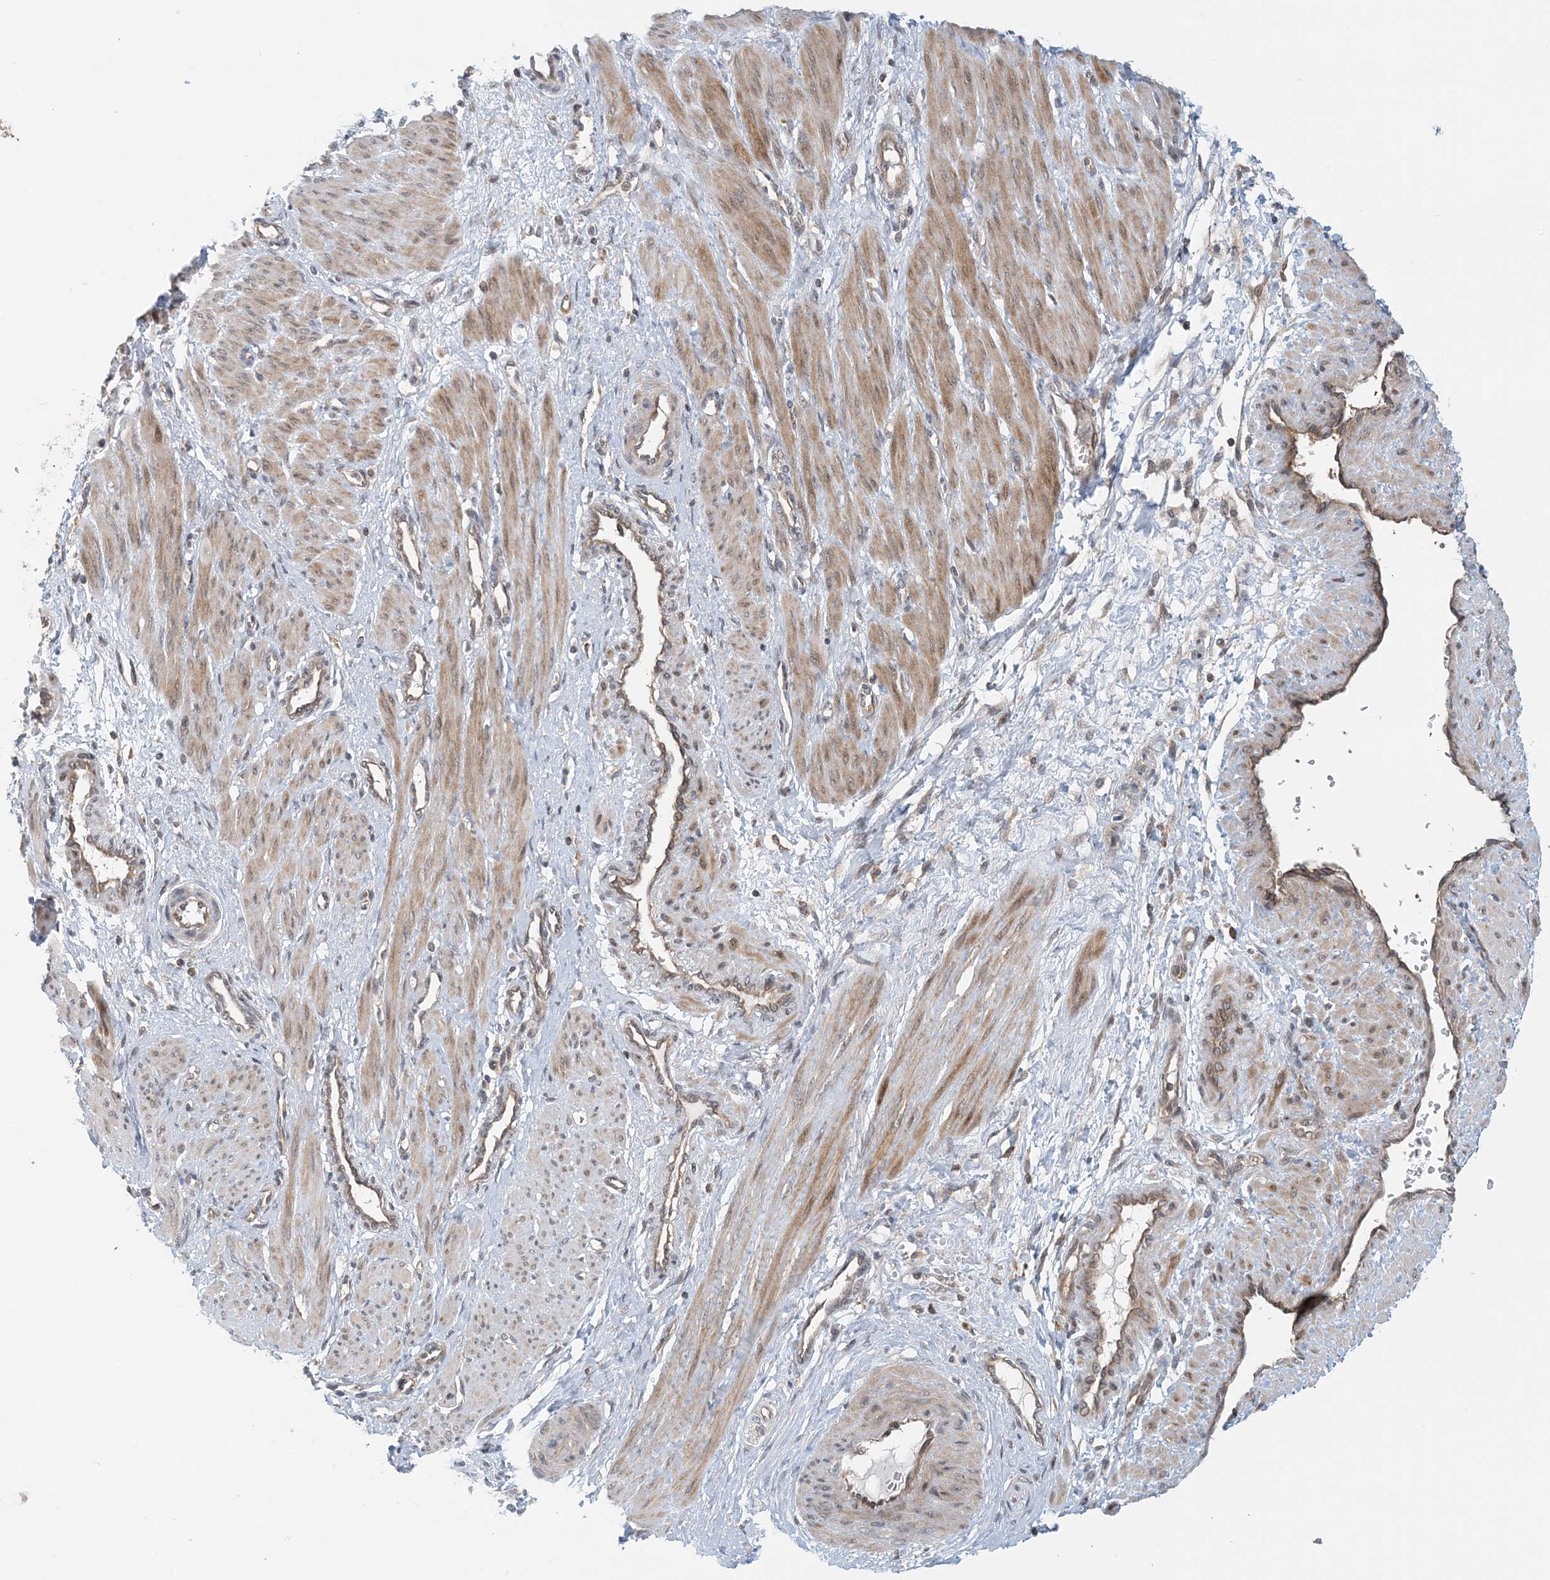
{"staining": {"intensity": "moderate", "quantity": ">75%", "location": "cytoplasmic/membranous"}, "tissue": "smooth muscle", "cell_type": "Smooth muscle cells", "image_type": "normal", "snomed": [{"axis": "morphology", "description": "Normal tissue, NOS"}, {"axis": "topography", "description": "Endometrium"}], "caption": "Approximately >75% of smooth muscle cells in normal human smooth muscle display moderate cytoplasmic/membranous protein expression as visualized by brown immunohistochemical staining.", "gene": "ATP13A2", "patient": {"sex": "female", "age": 33}}